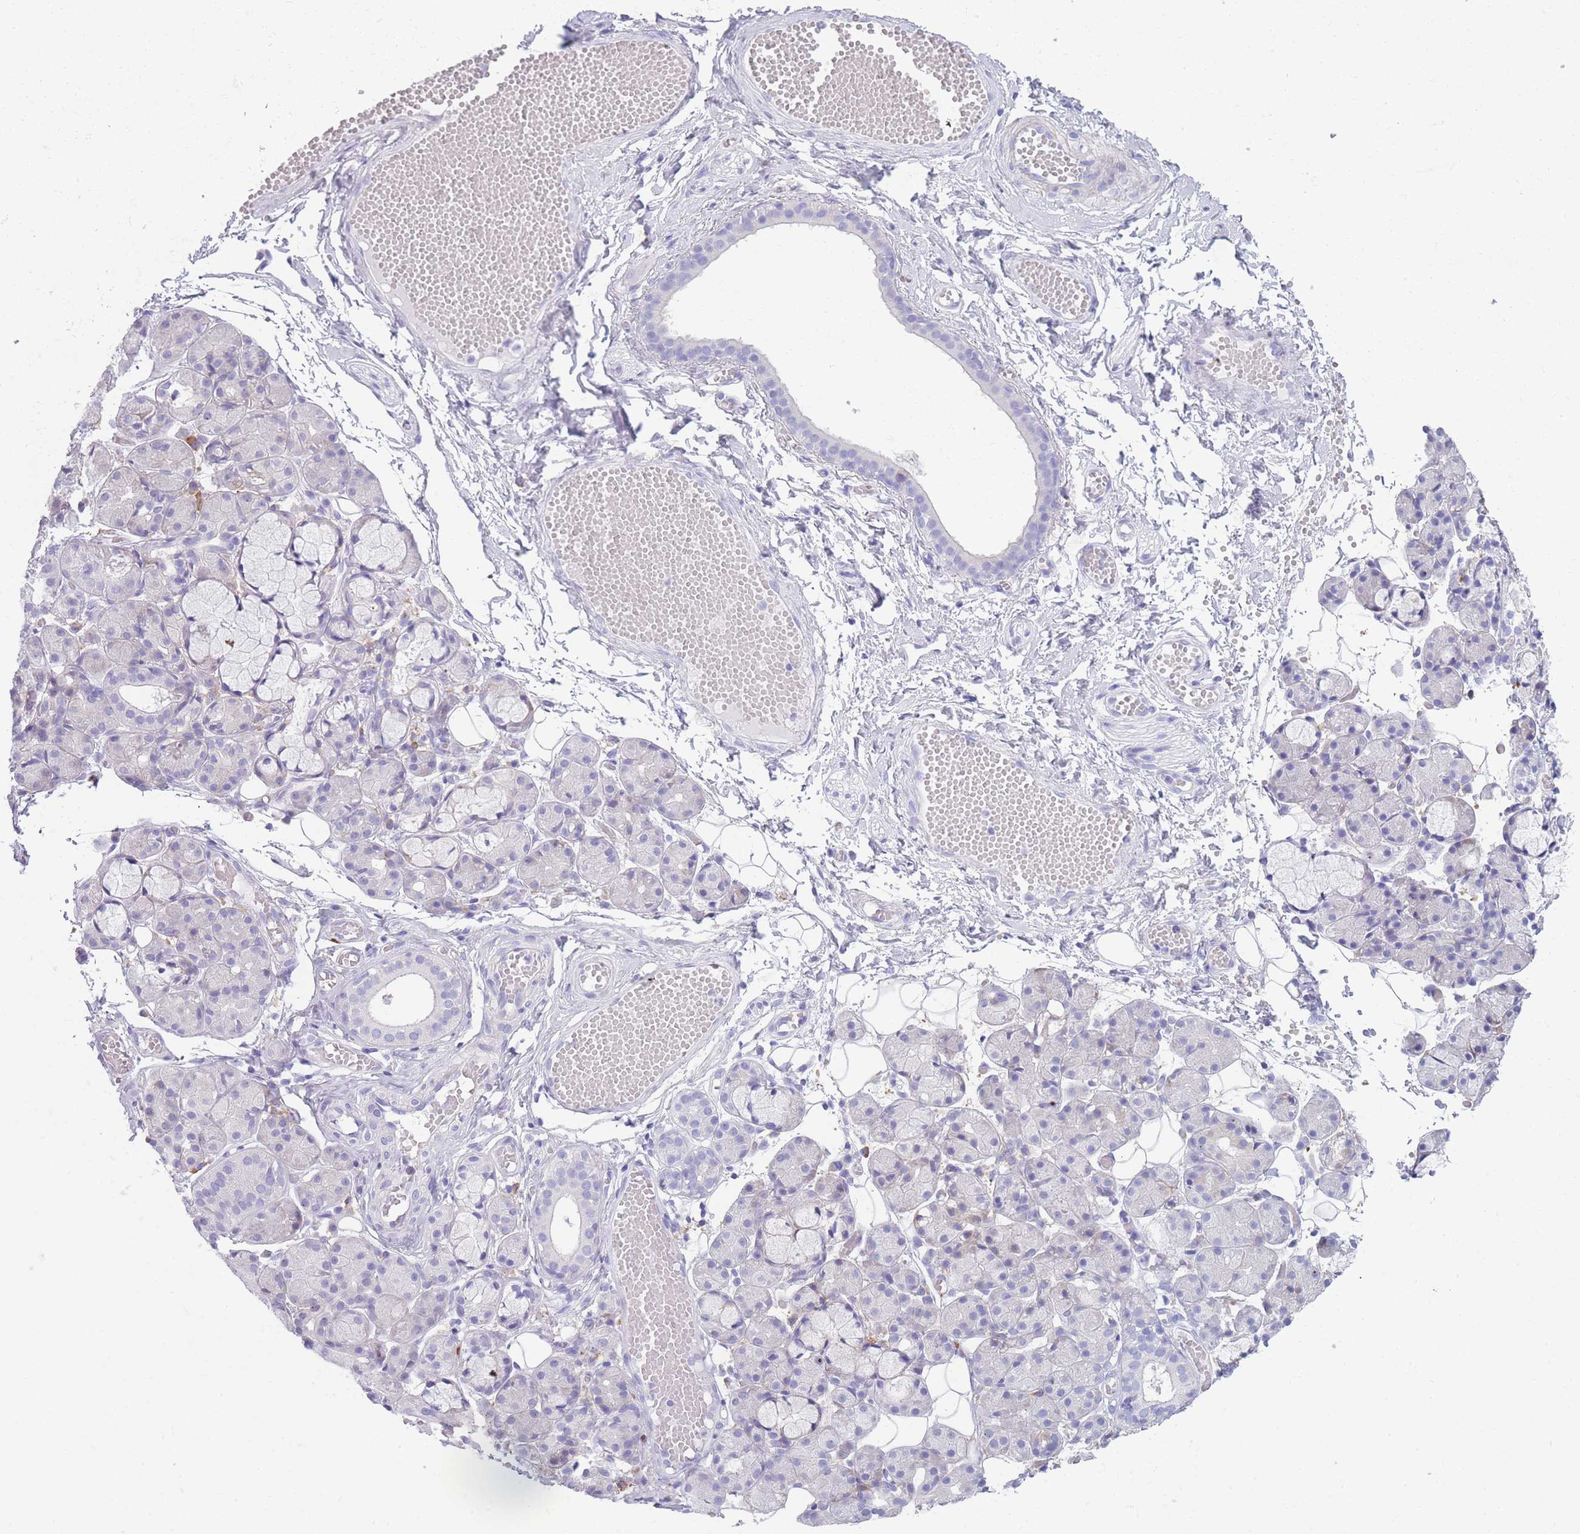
{"staining": {"intensity": "negative", "quantity": "none", "location": "none"}, "tissue": "salivary gland", "cell_type": "Glandular cells", "image_type": "normal", "snomed": [{"axis": "morphology", "description": "Normal tissue, NOS"}, {"axis": "topography", "description": "Salivary gland"}], "caption": "Immunohistochemistry (IHC) photomicrograph of normal salivary gland: human salivary gland stained with DAB reveals no significant protein expression in glandular cells.", "gene": "XKR8", "patient": {"sex": "male", "age": 63}}